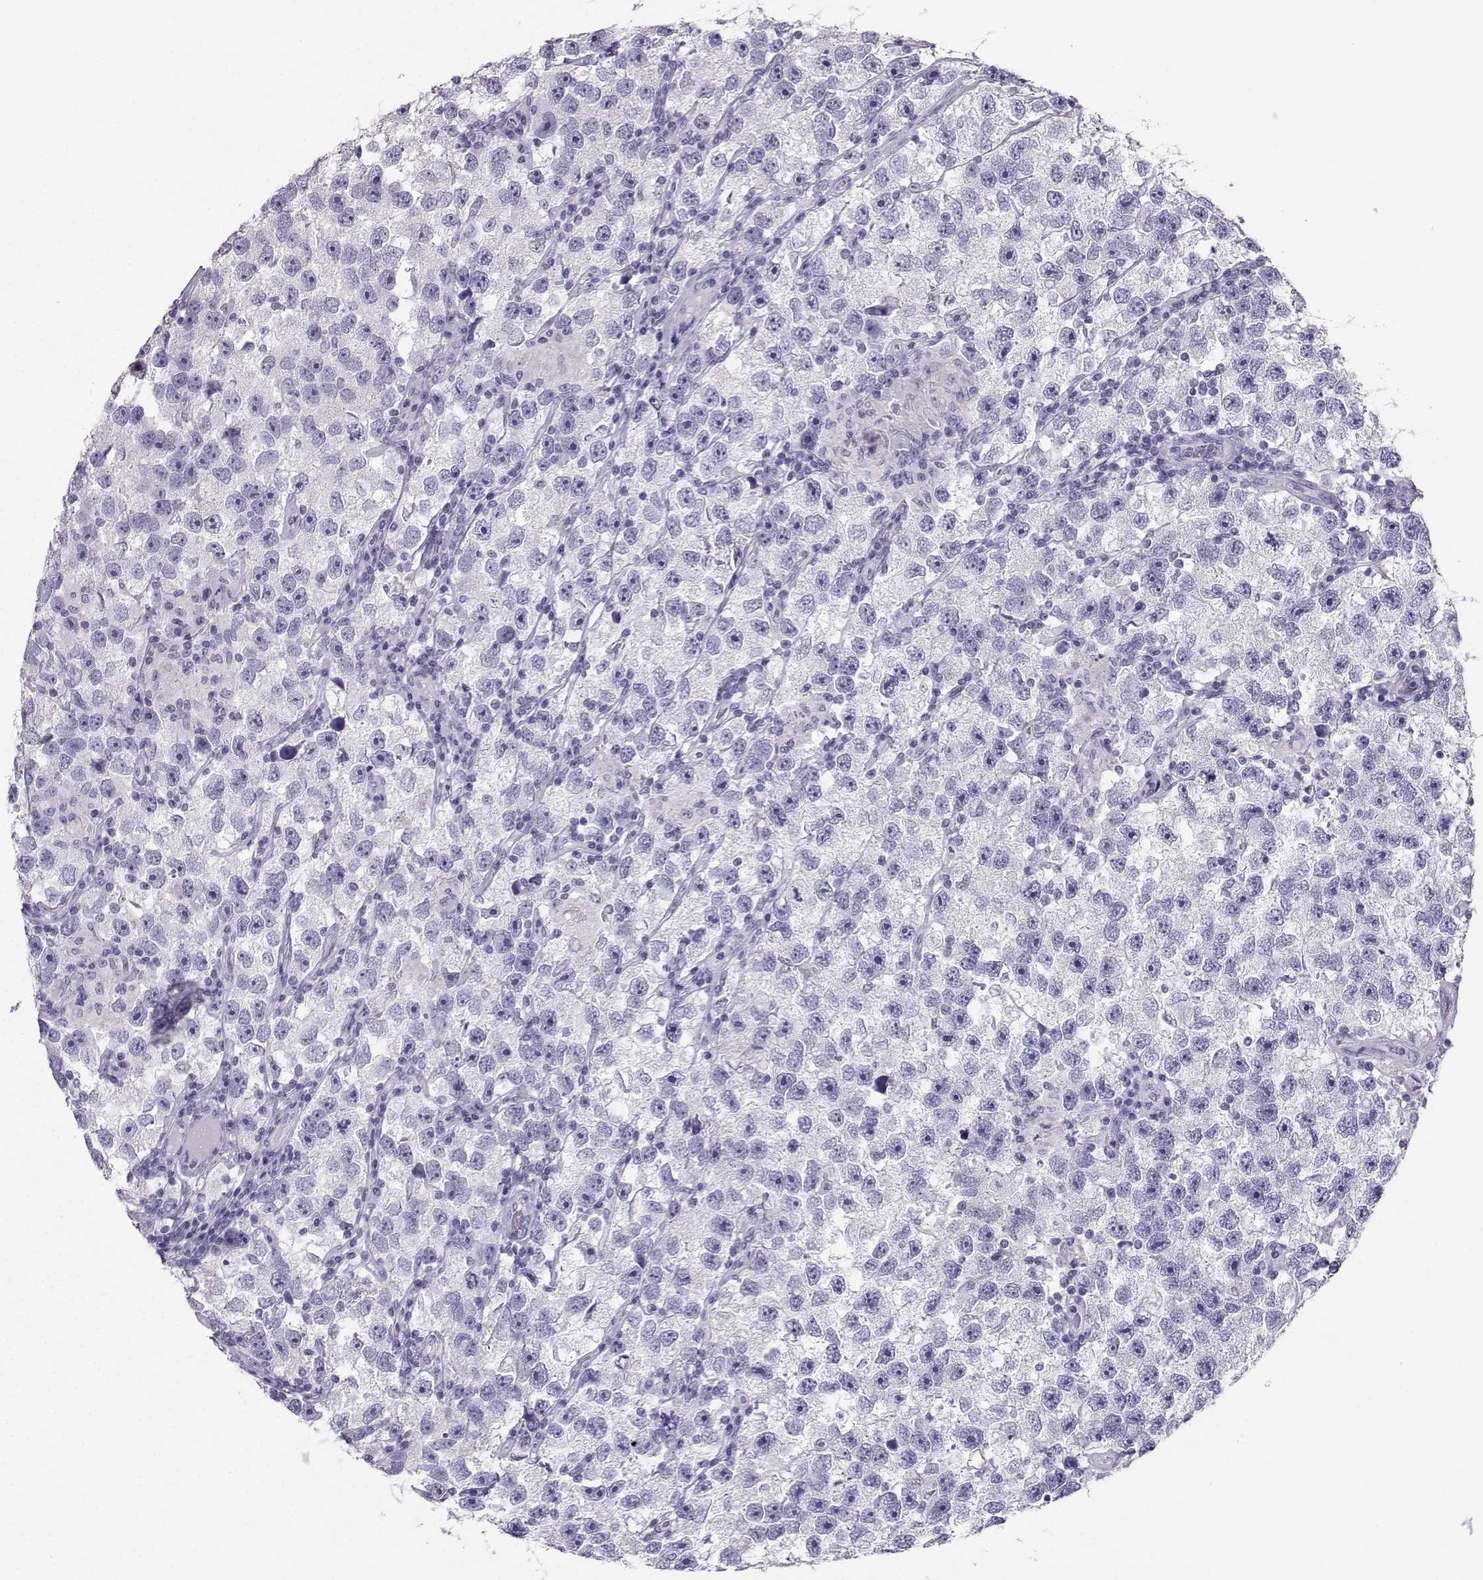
{"staining": {"intensity": "negative", "quantity": "none", "location": "none"}, "tissue": "testis cancer", "cell_type": "Tumor cells", "image_type": "cancer", "snomed": [{"axis": "morphology", "description": "Seminoma, NOS"}, {"axis": "topography", "description": "Testis"}], "caption": "DAB (3,3'-diaminobenzidine) immunohistochemical staining of human testis cancer (seminoma) demonstrates no significant positivity in tumor cells.", "gene": "NEFL", "patient": {"sex": "male", "age": 26}}